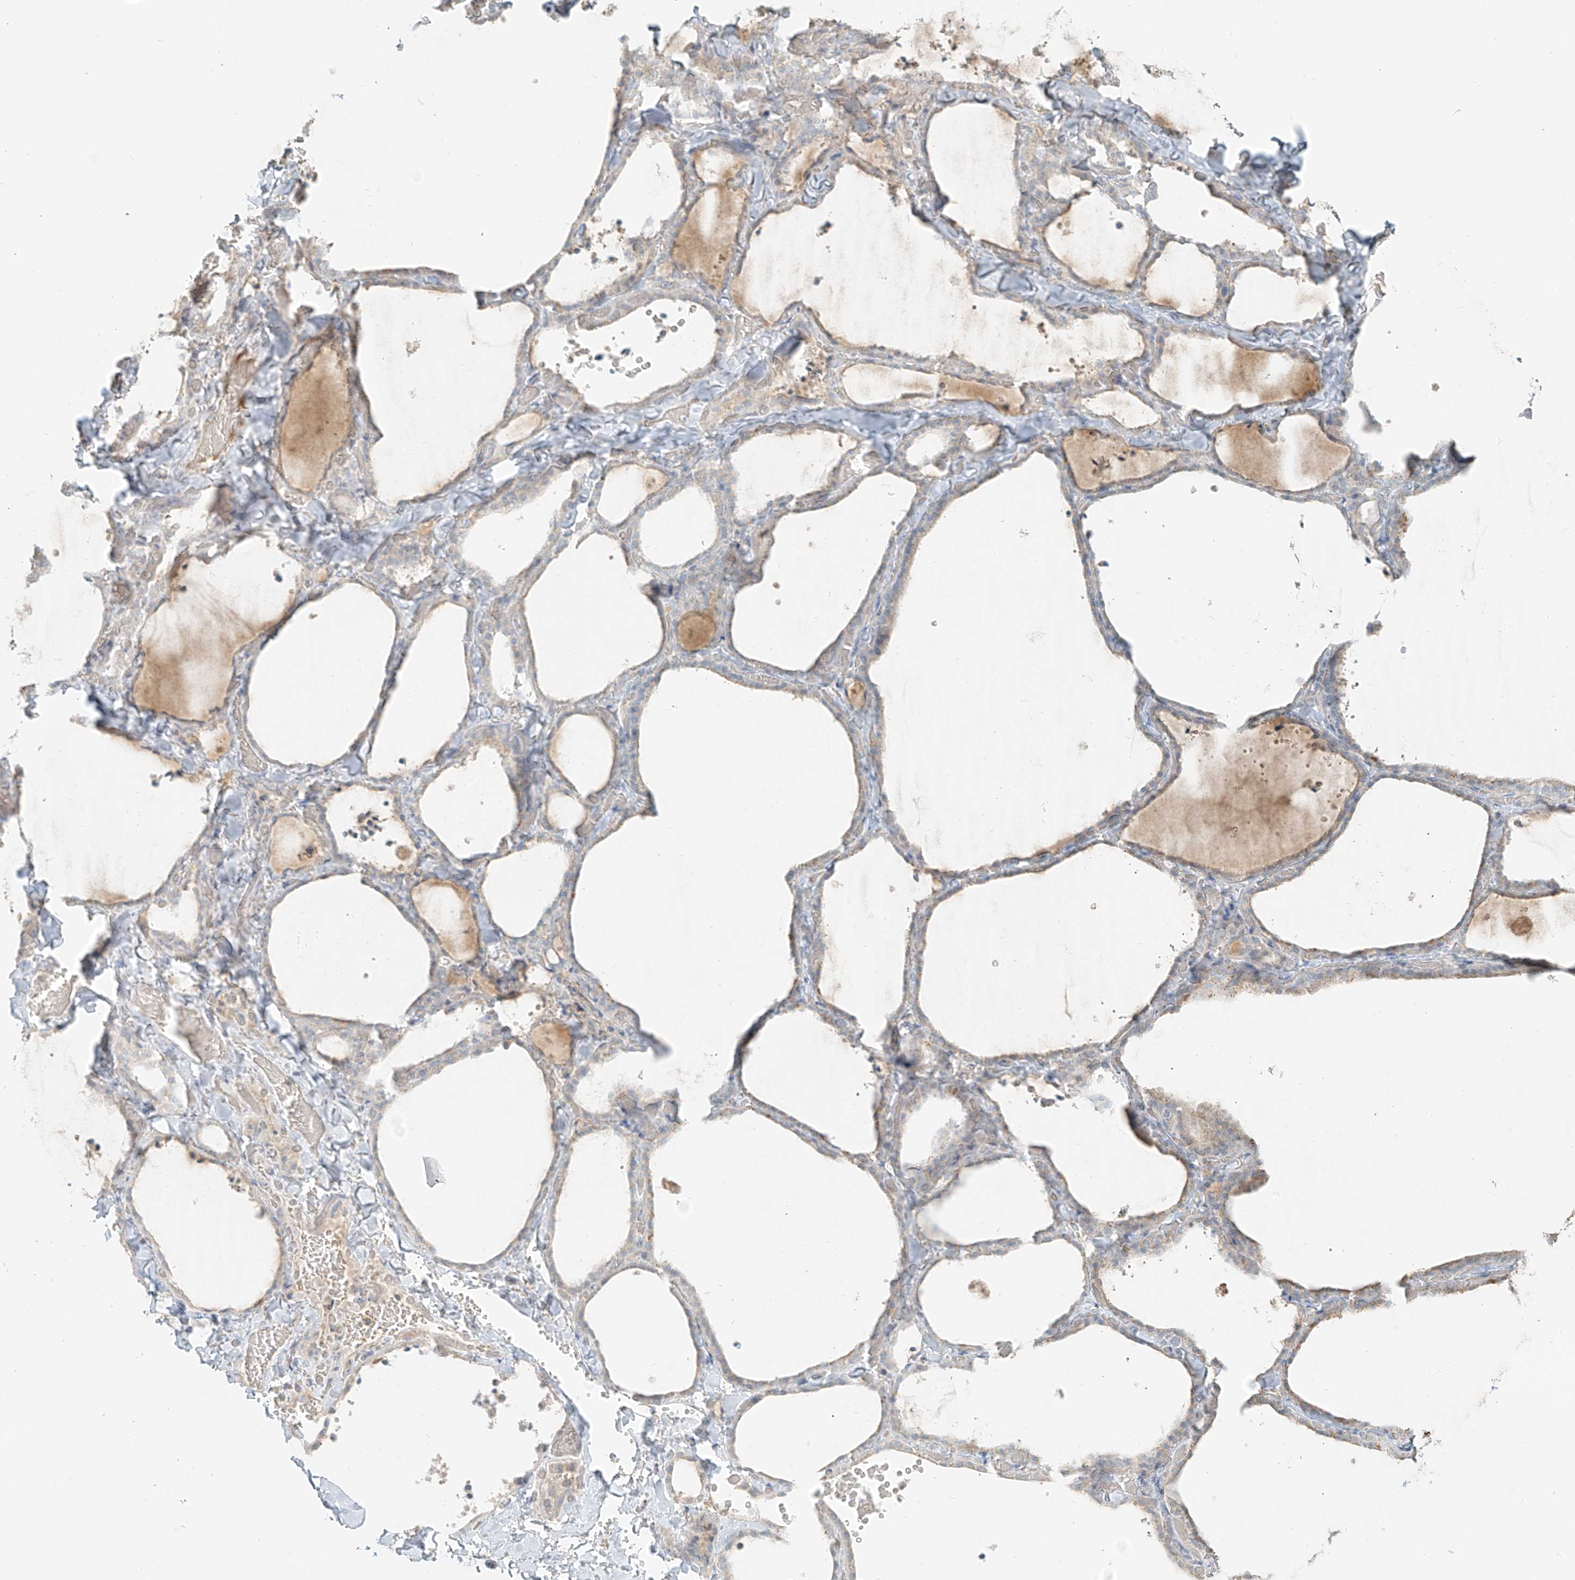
{"staining": {"intensity": "negative", "quantity": "none", "location": "none"}, "tissue": "thyroid gland", "cell_type": "Glandular cells", "image_type": "normal", "snomed": [{"axis": "morphology", "description": "Normal tissue, NOS"}, {"axis": "topography", "description": "Thyroid gland"}], "caption": "This is an immunohistochemistry (IHC) histopathology image of normal thyroid gland. There is no expression in glandular cells.", "gene": "FSTL1", "patient": {"sex": "female", "age": 22}}